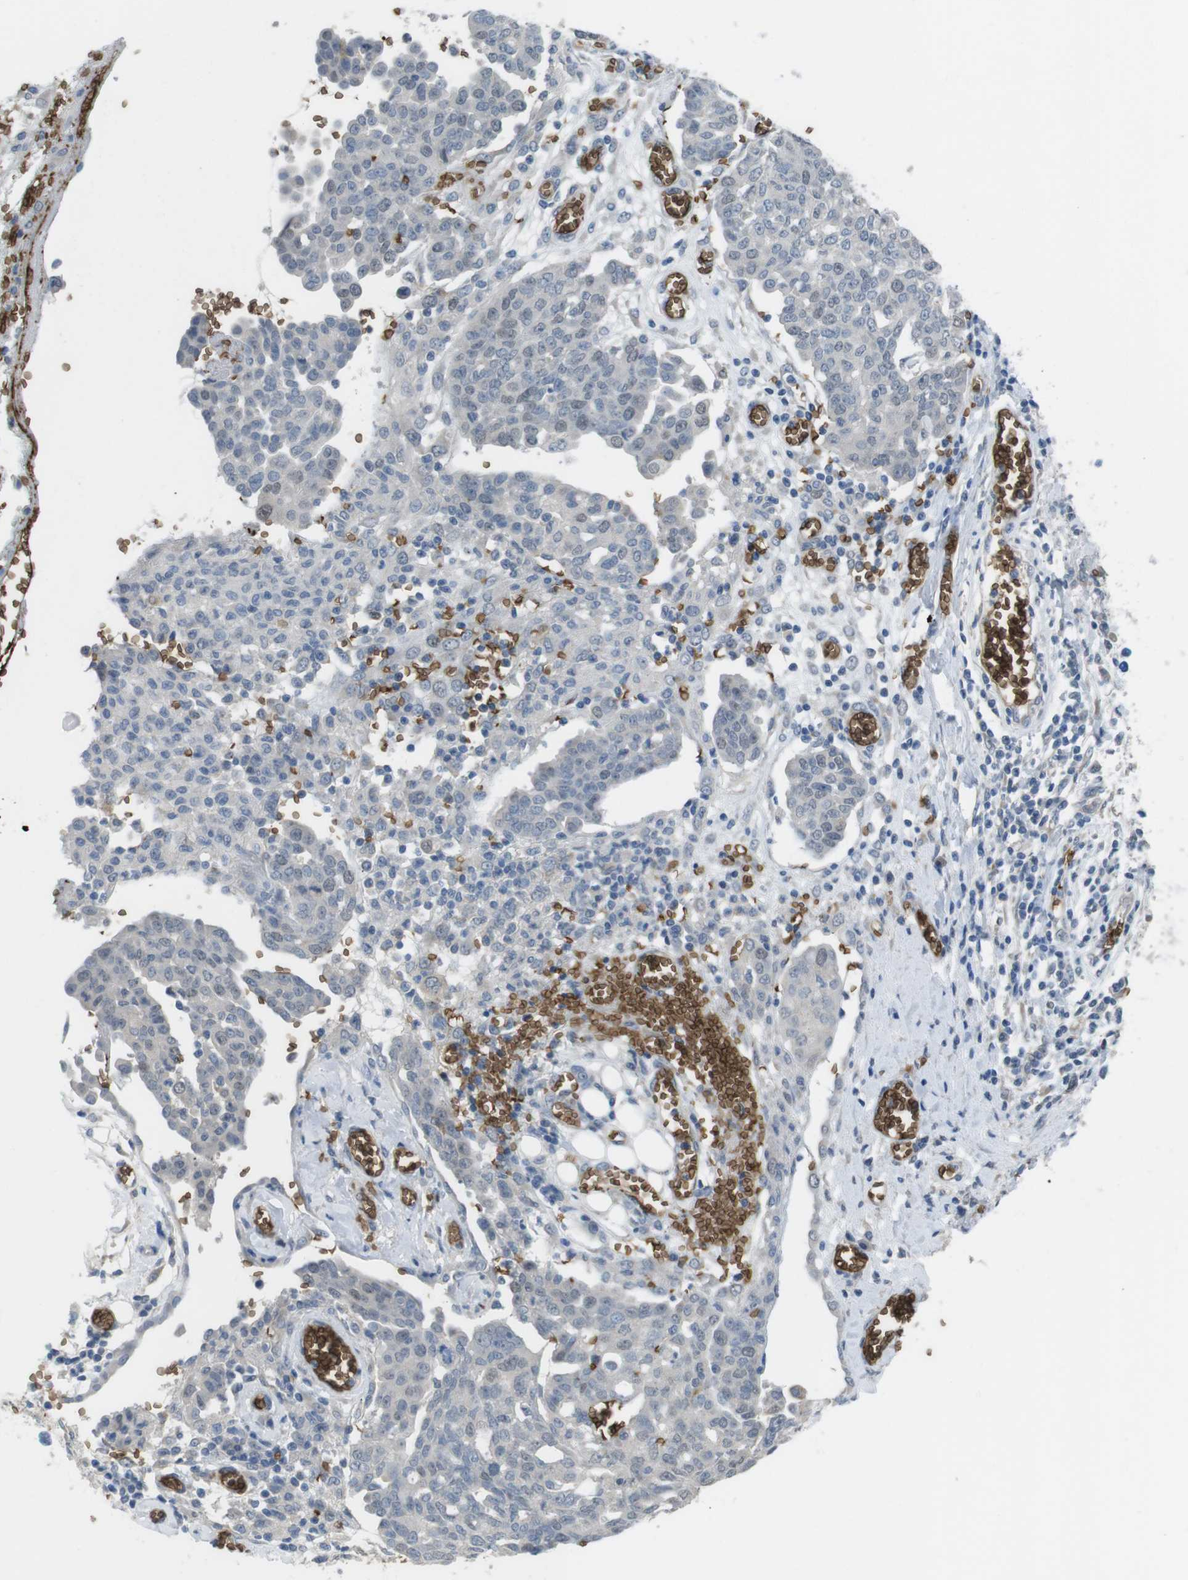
{"staining": {"intensity": "negative", "quantity": "none", "location": "none"}, "tissue": "ovarian cancer", "cell_type": "Tumor cells", "image_type": "cancer", "snomed": [{"axis": "morphology", "description": "Cystadenocarcinoma, serous, NOS"}, {"axis": "topography", "description": "Soft tissue"}, {"axis": "topography", "description": "Ovary"}], "caption": "Immunohistochemistry micrograph of neoplastic tissue: human ovarian cancer (serous cystadenocarcinoma) stained with DAB (3,3'-diaminobenzidine) reveals no significant protein positivity in tumor cells.", "gene": "GYPA", "patient": {"sex": "female", "age": 57}}